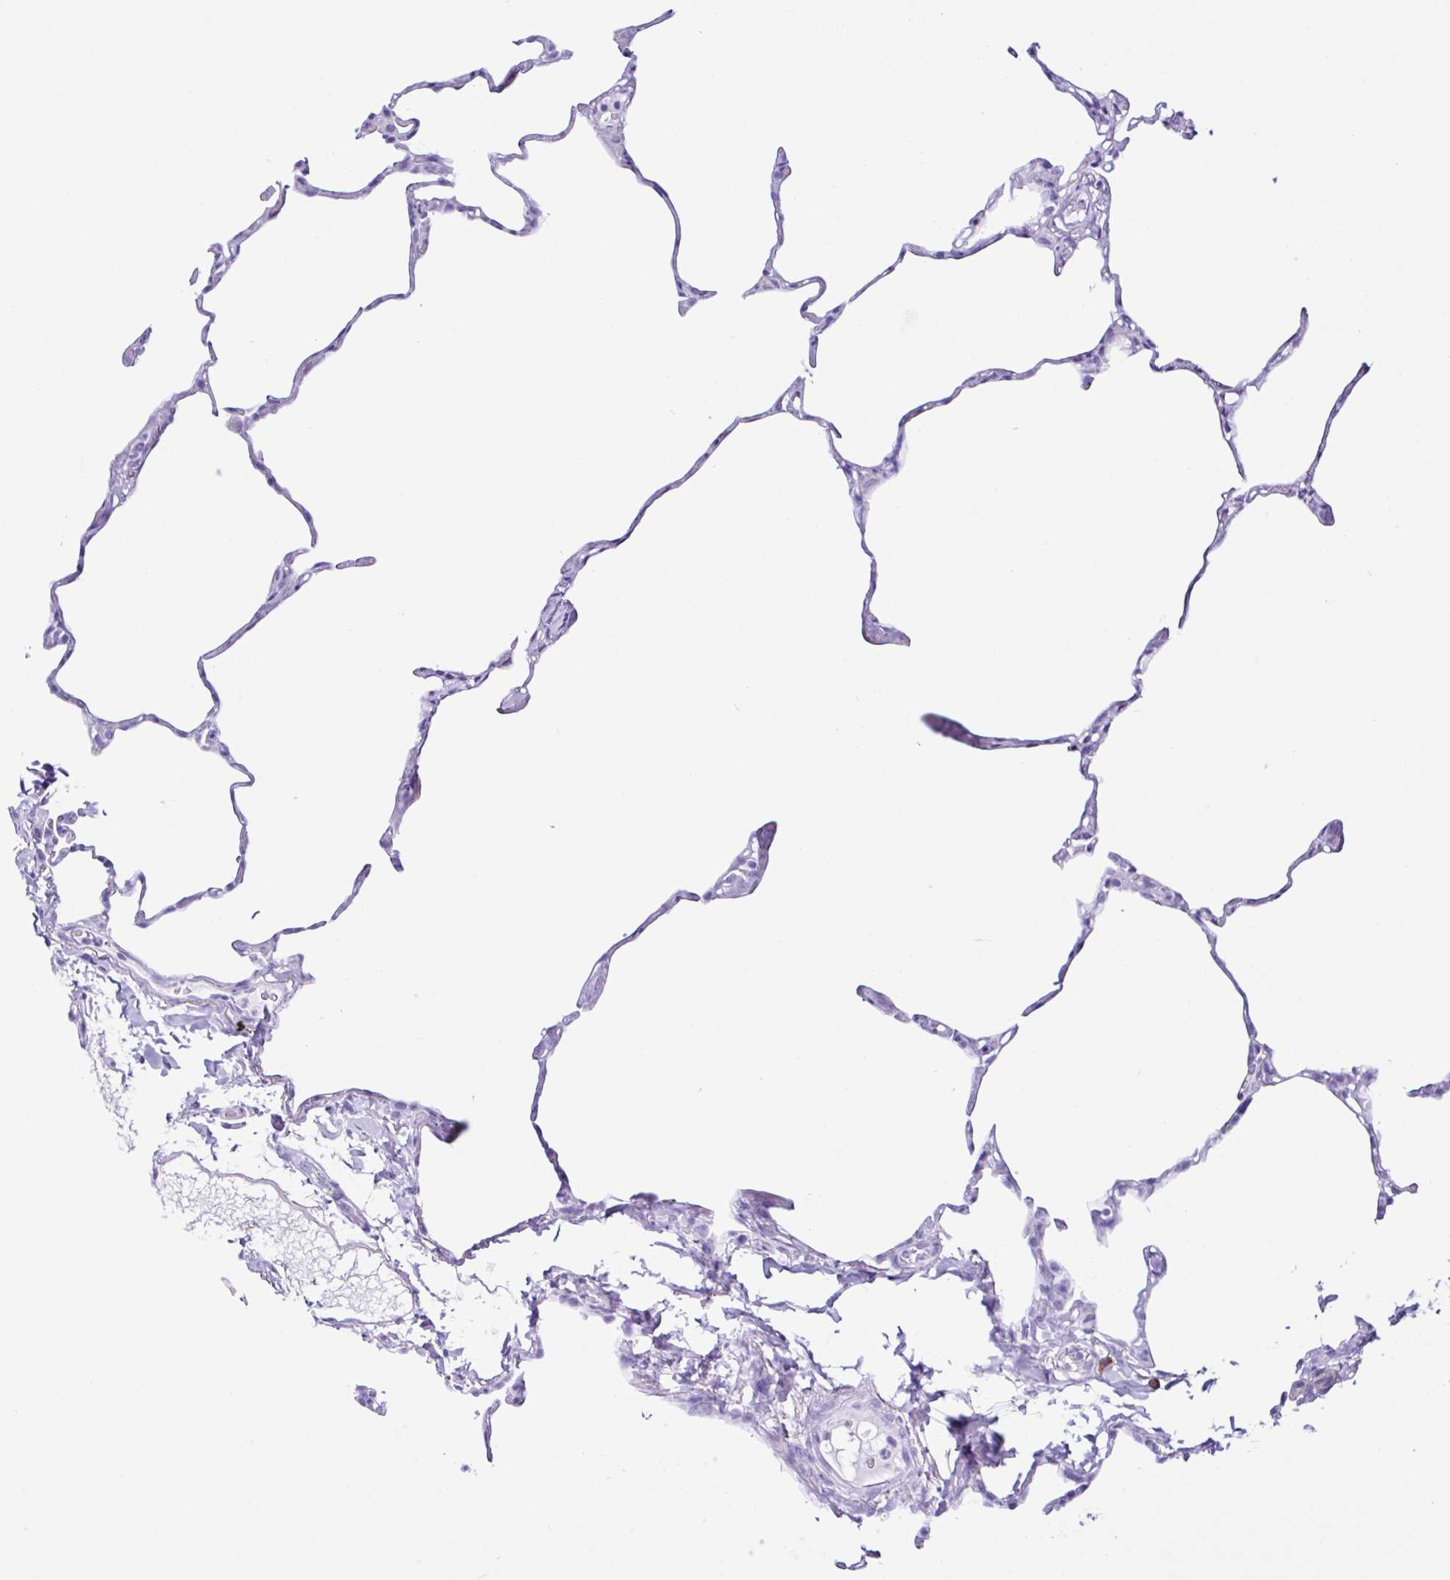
{"staining": {"intensity": "negative", "quantity": "none", "location": "none"}, "tissue": "lung", "cell_type": "Alveolar cells", "image_type": "normal", "snomed": [{"axis": "morphology", "description": "Normal tissue, NOS"}, {"axis": "topography", "description": "Lung"}], "caption": "This is a image of immunohistochemistry (IHC) staining of benign lung, which shows no staining in alveolar cells.", "gene": "PIGF", "patient": {"sex": "male", "age": 65}}